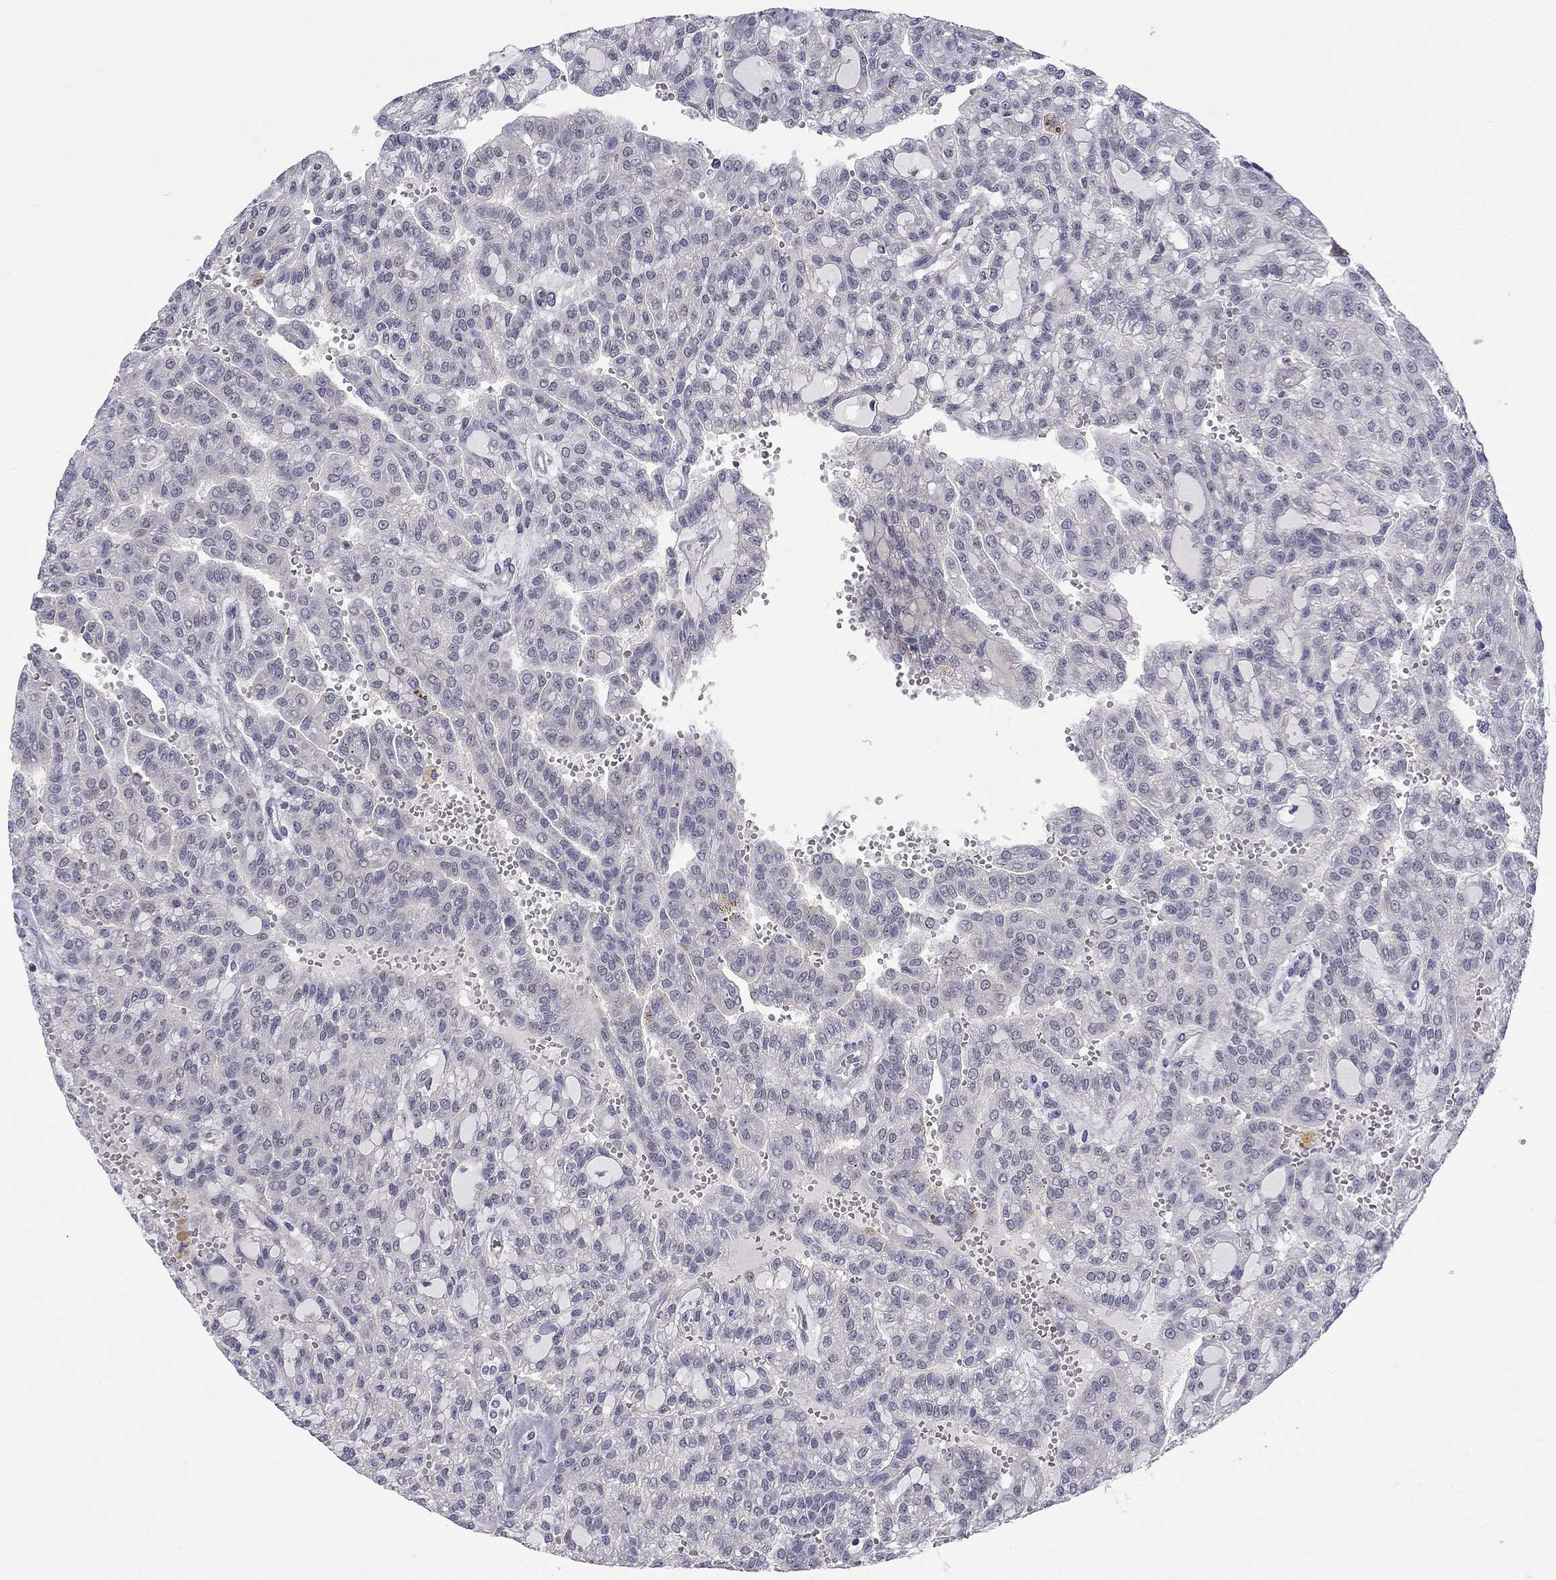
{"staining": {"intensity": "negative", "quantity": "none", "location": "none"}, "tissue": "renal cancer", "cell_type": "Tumor cells", "image_type": "cancer", "snomed": [{"axis": "morphology", "description": "Adenocarcinoma, NOS"}, {"axis": "topography", "description": "Kidney"}], "caption": "Immunohistochemistry of renal adenocarcinoma shows no positivity in tumor cells.", "gene": "GSG1L", "patient": {"sex": "male", "age": 63}}